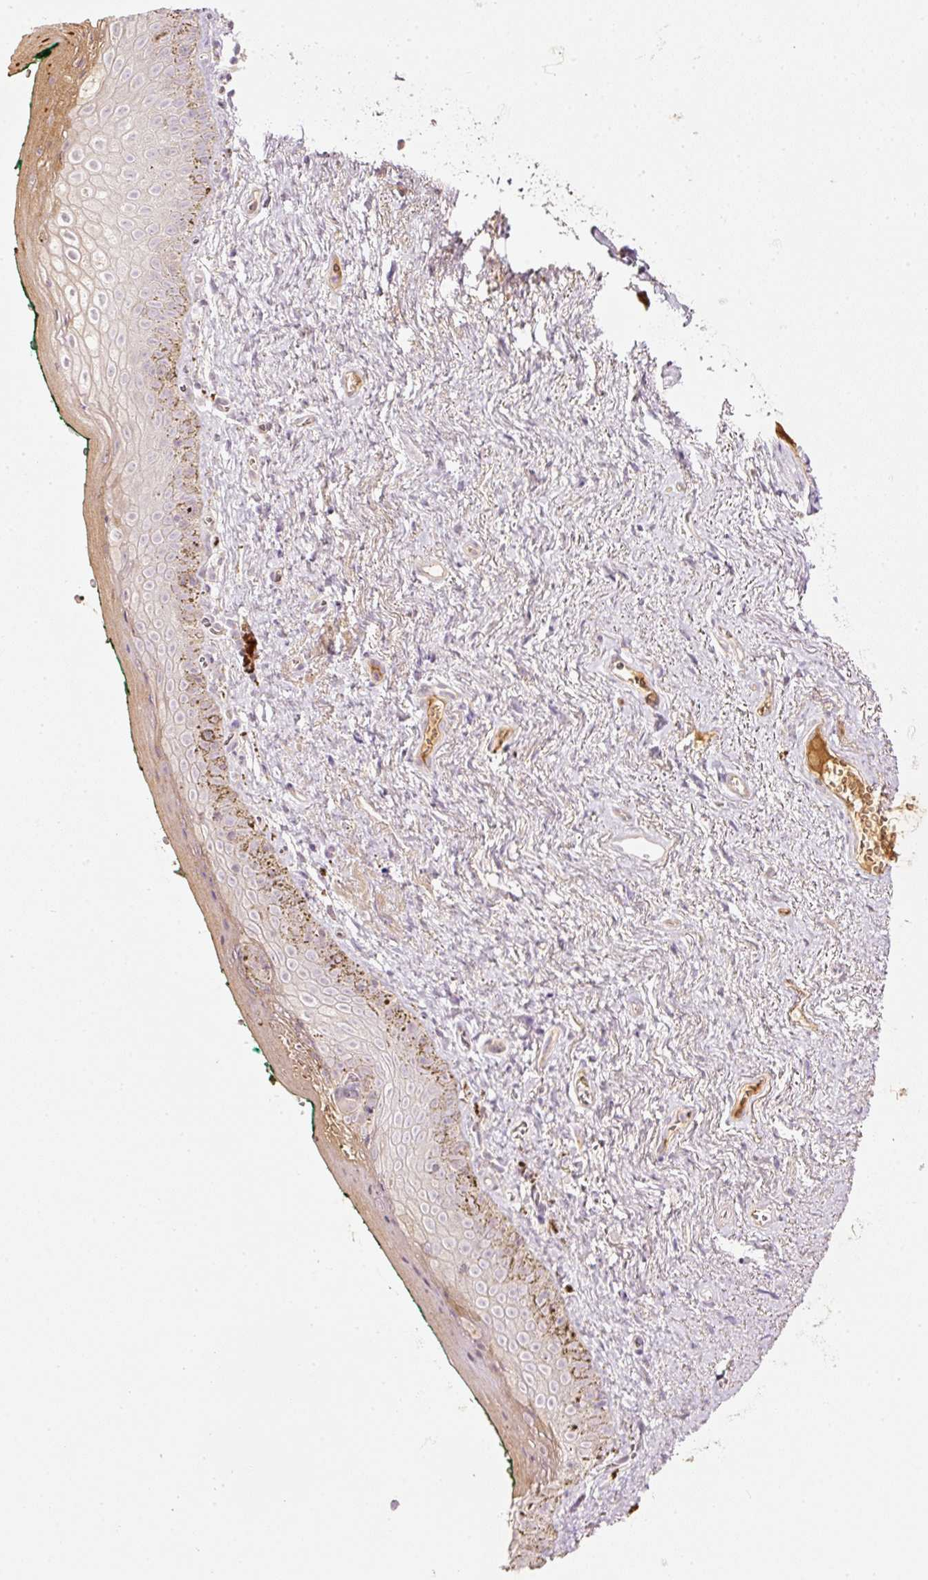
{"staining": {"intensity": "moderate", "quantity": "25%-75%", "location": "cytoplasmic/membranous"}, "tissue": "vagina", "cell_type": "Squamous epithelial cells", "image_type": "normal", "snomed": [{"axis": "morphology", "description": "Normal tissue, NOS"}, {"axis": "topography", "description": "Vulva"}, {"axis": "topography", "description": "Vagina"}, {"axis": "topography", "description": "Peripheral nerve tissue"}], "caption": "Moderate cytoplasmic/membranous protein expression is present in approximately 25%-75% of squamous epithelial cells in vagina. The staining was performed using DAB (3,3'-diaminobenzidine), with brown indicating positive protein expression. Nuclei are stained blue with hematoxylin.", "gene": "SERPING1", "patient": {"sex": "female", "age": 66}}